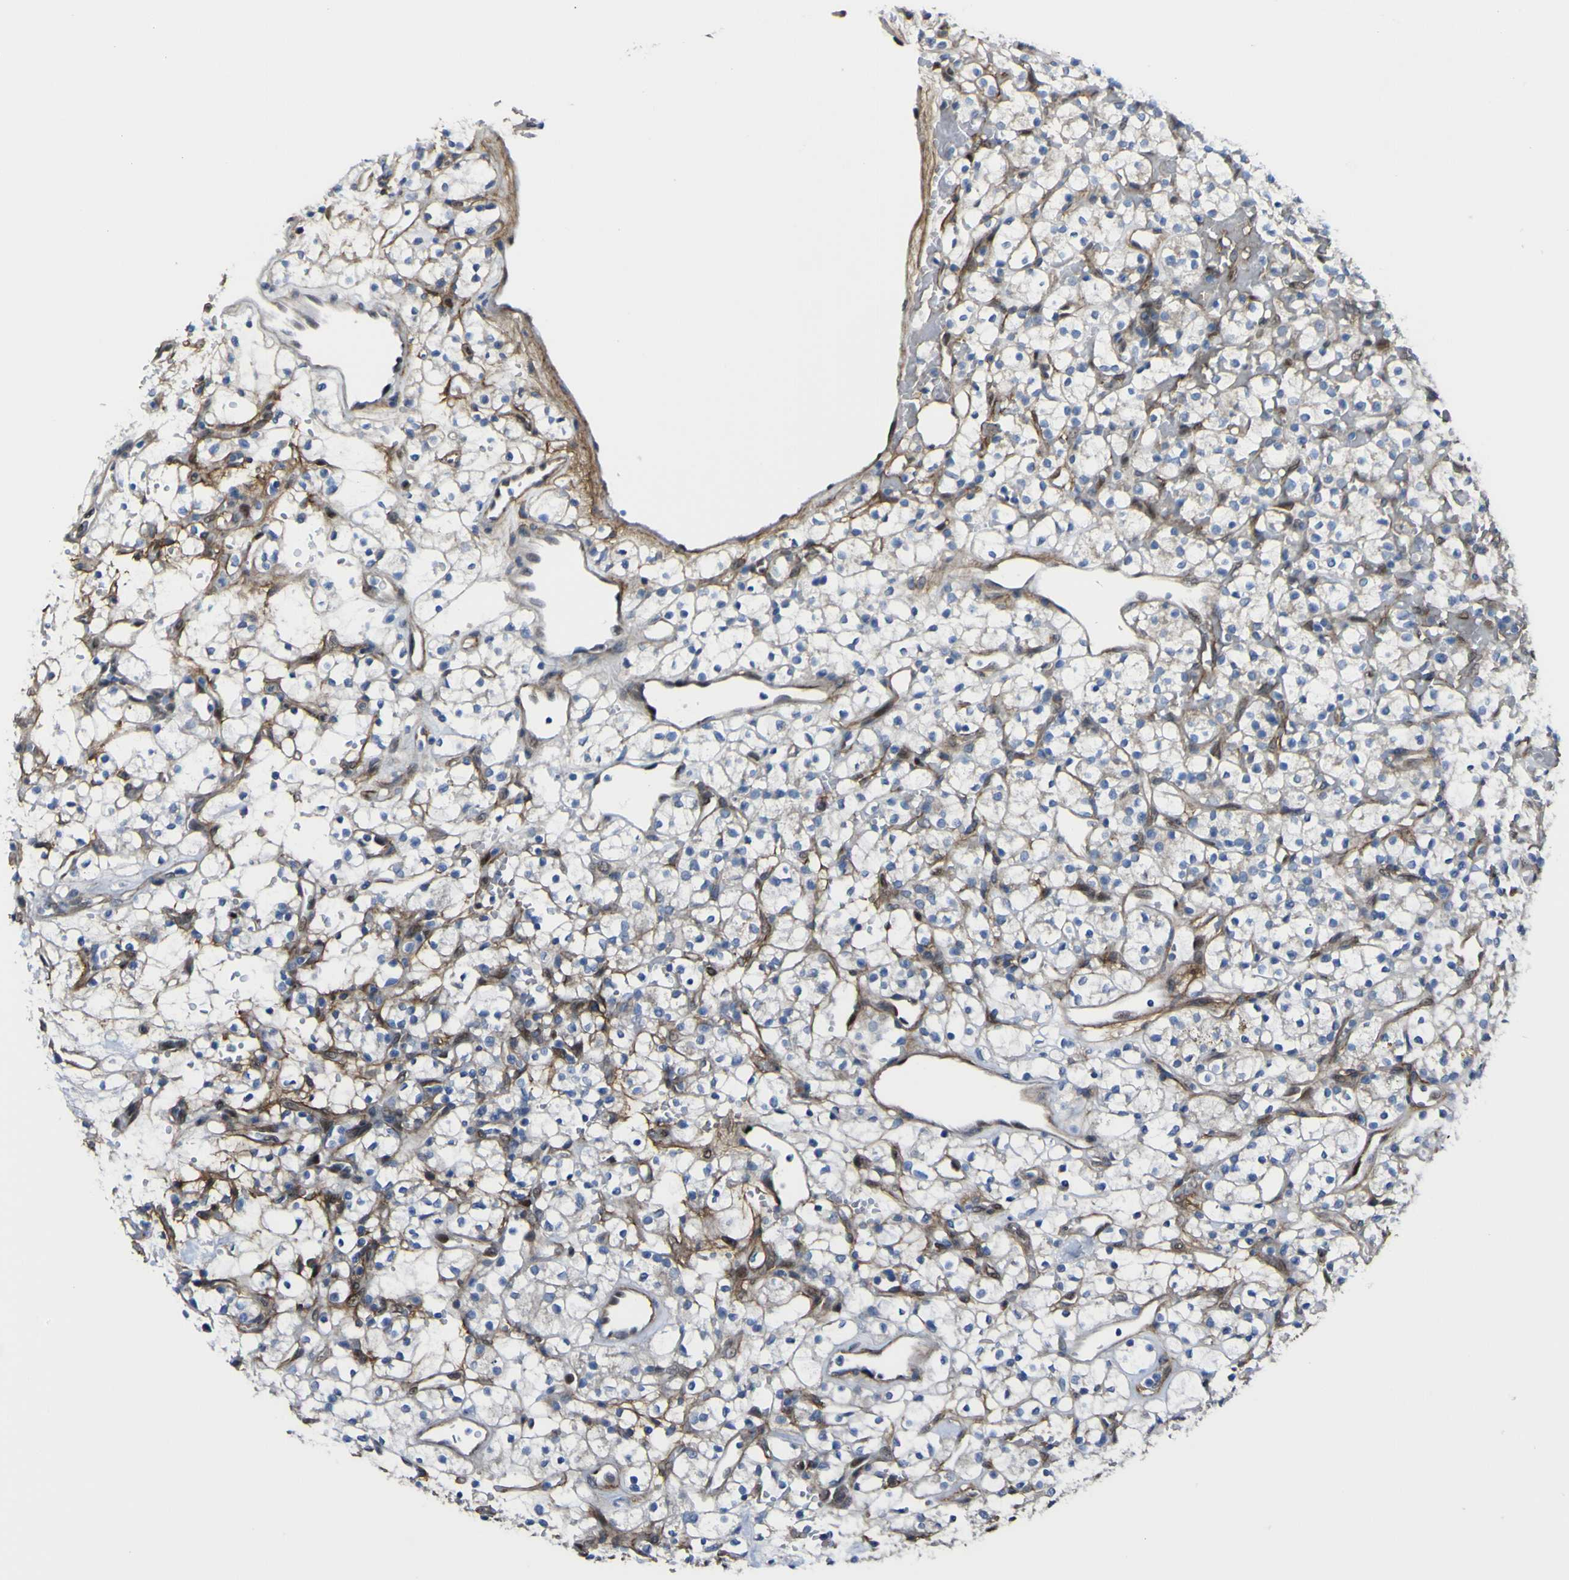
{"staining": {"intensity": "moderate", "quantity": "<25%", "location": "nuclear"}, "tissue": "renal cancer", "cell_type": "Tumor cells", "image_type": "cancer", "snomed": [{"axis": "morphology", "description": "Adenocarcinoma, NOS"}, {"axis": "topography", "description": "Kidney"}], "caption": "Immunohistochemistry (IHC) image of adenocarcinoma (renal) stained for a protein (brown), which reveals low levels of moderate nuclear expression in about <25% of tumor cells.", "gene": "LRRN1", "patient": {"sex": "female", "age": 60}}